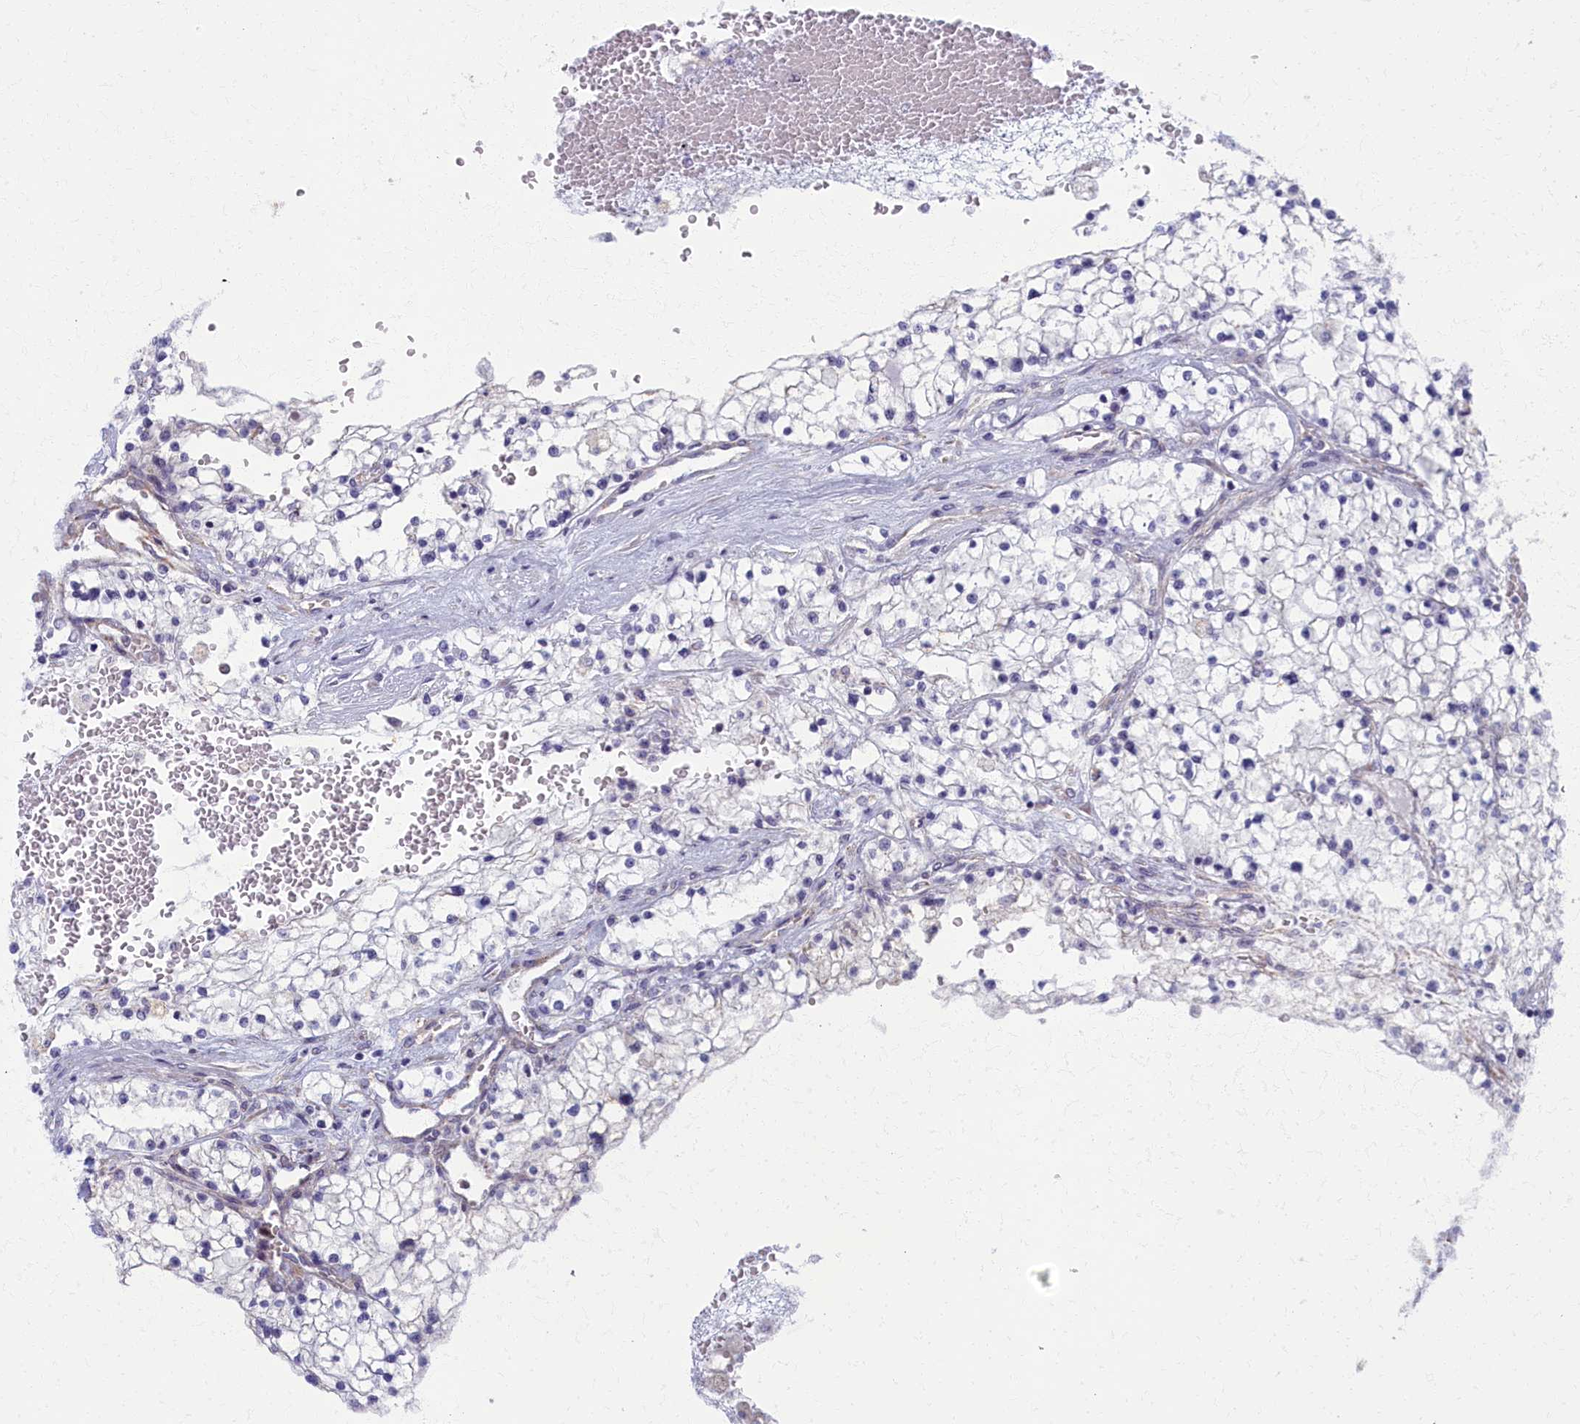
{"staining": {"intensity": "negative", "quantity": "none", "location": "none"}, "tissue": "renal cancer", "cell_type": "Tumor cells", "image_type": "cancer", "snomed": [{"axis": "morphology", "description": "Normal tissue, NOS"}, {"axis": "morphology", "description": "Adenocarcinoma, NOS"}, {"axis": "topography", "description": "Kidney"}], "caption": "IHC photomicrograph of renal cancer stained for a protein (brown), which demonstrates no expression in tumor cells.", "gene": "MRPS25", "patient": {"sex": "male", "age": 68}}